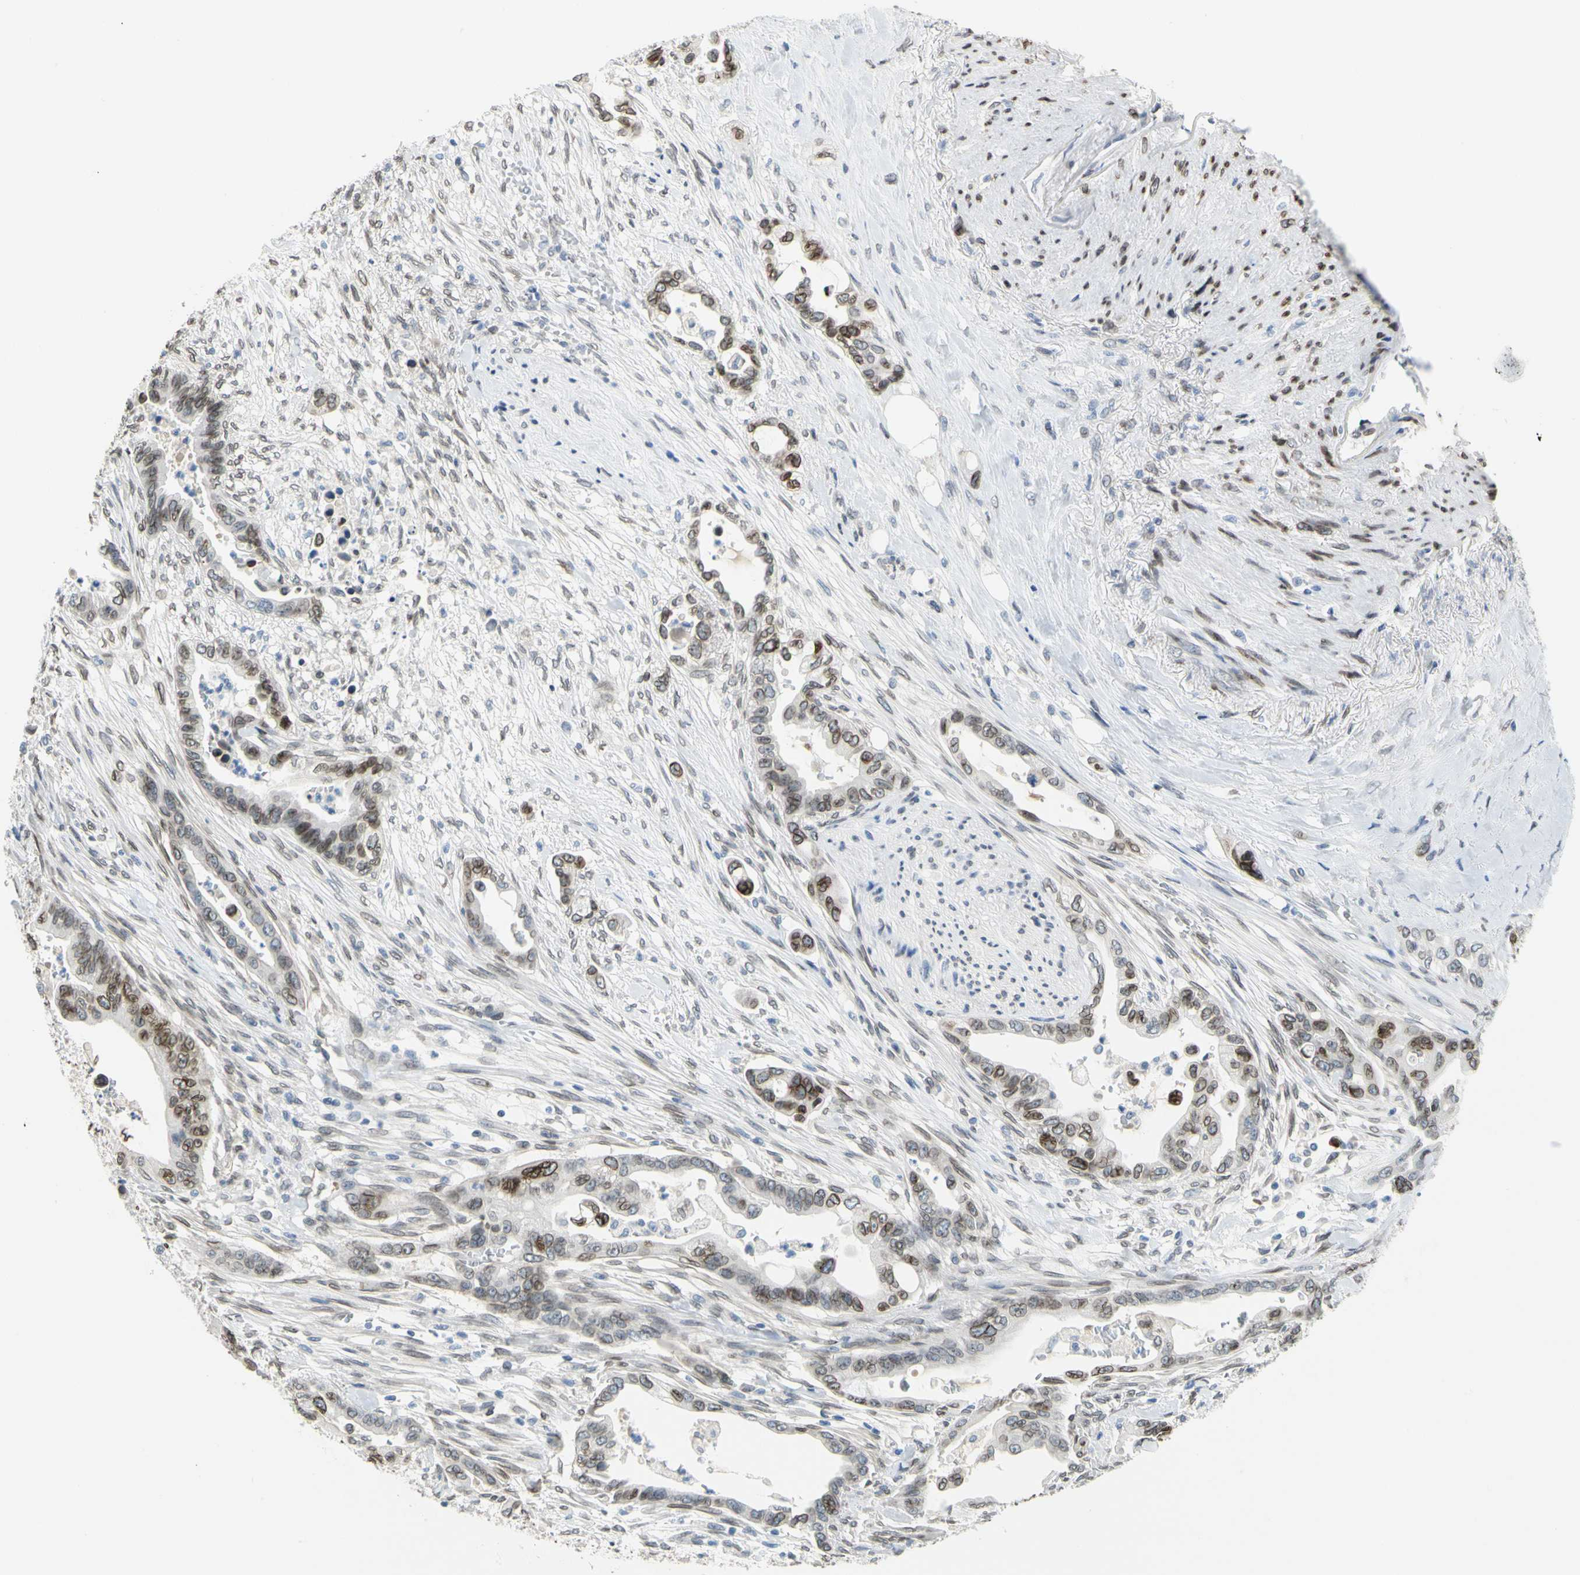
{"staining": {"intensity": "moderate", "quantity": "25%-75%", "location": "cytoplasmic/membranous,nuclear"}, "tissue": "pancreatic cancer", "cell_type": "Tumor cells", "image_type": "cancer", "snomed": [{"axis": "morphology", "description": "Adenocarcinoma, NOS"}, {"axis": "topography", "description": "Pancreas"}], "caption": "A micrograph of human pancreatic cancer stained for a protein shows moderate cytoplasmic/membranous and nuclear brown staining in tumor cells.", "gene": "SUN1", "patient": {"sex": "male", "age": 70}}